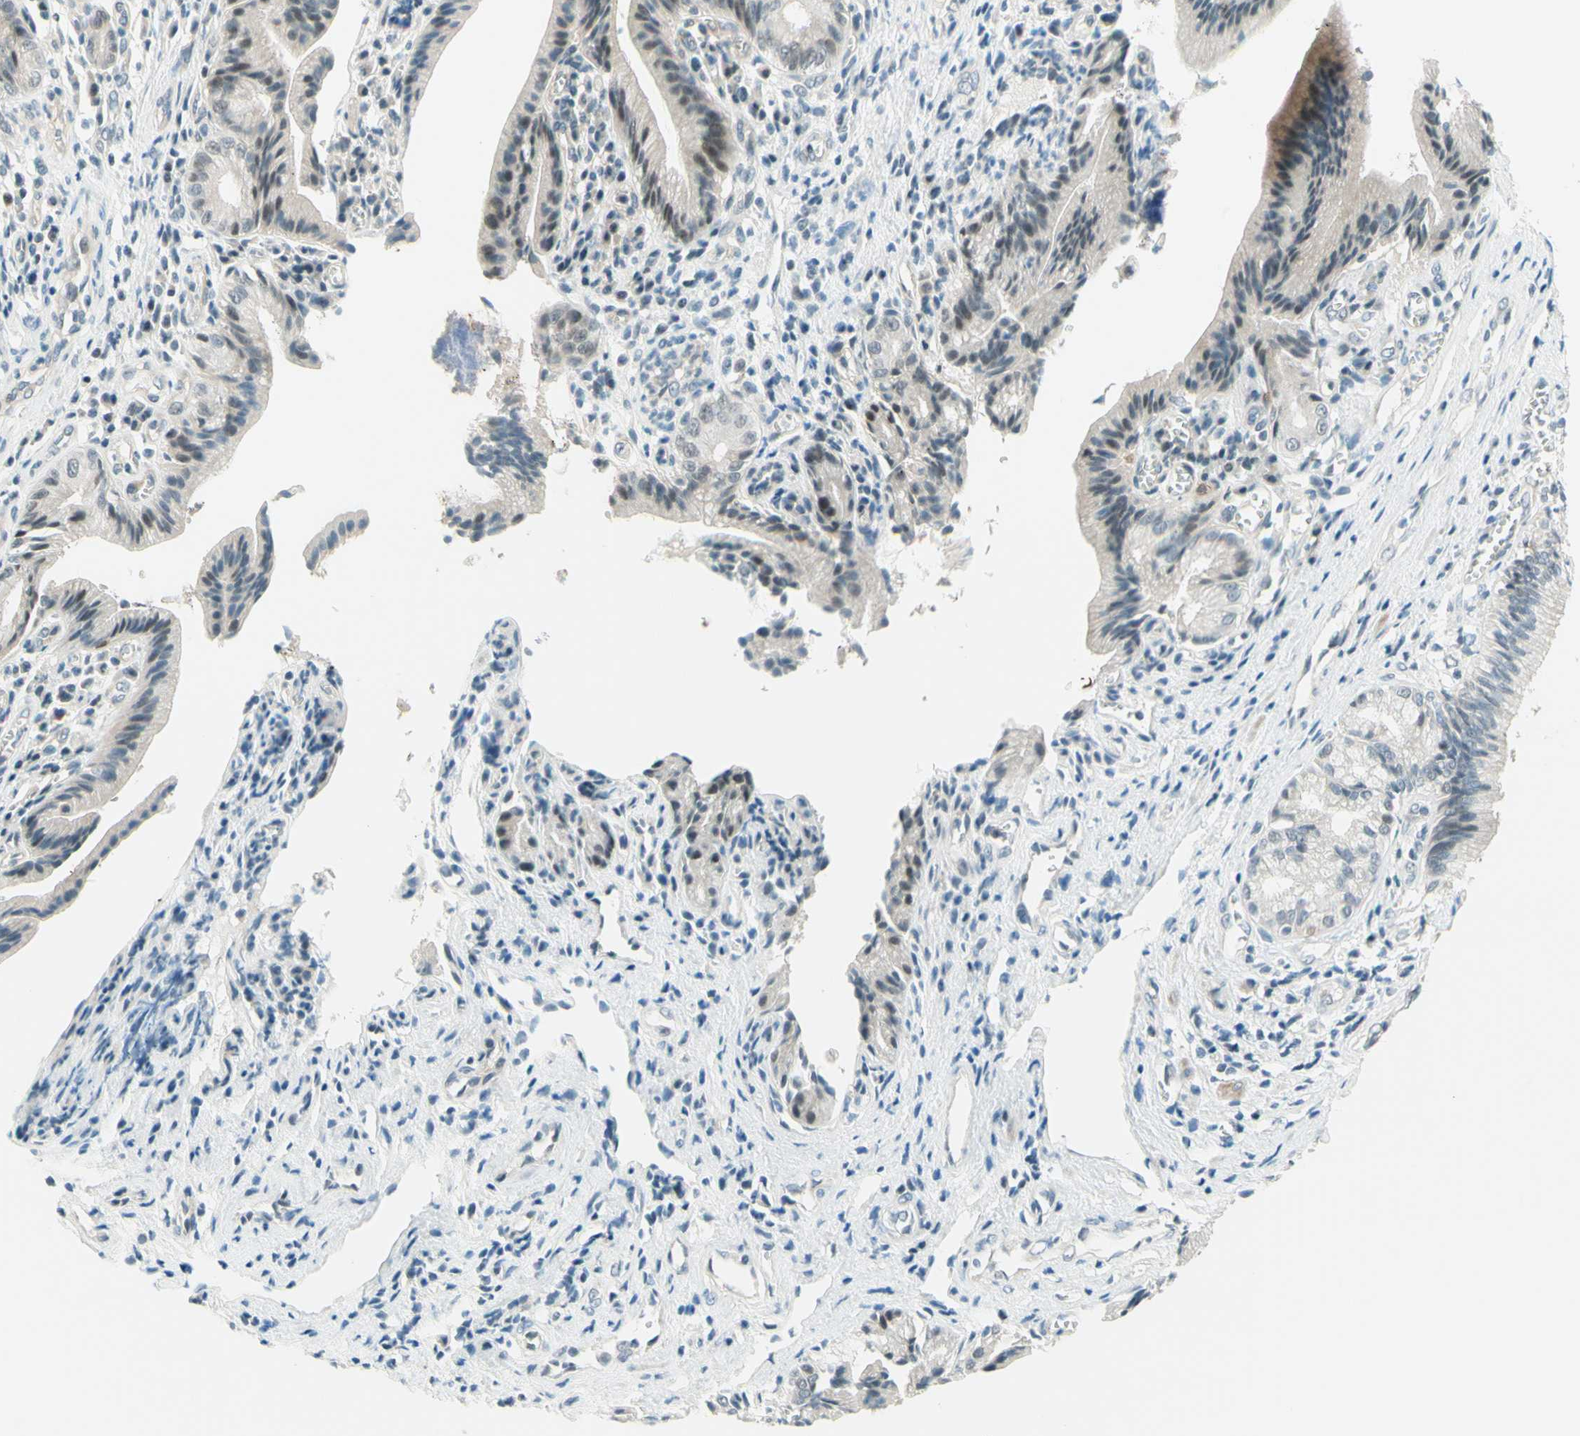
{"staining": {"intensity": "negative", "quantity": "none", "location": "none"}, "tissue": "pancreatic cancer", "cell_type": "Tumor cells", "image_type": "cancer", "snomed": [{"axis": "morphology", "description": "Adenocarcinoma, NOS"}, {"axis": "topography", "description": "Pancreas"}], "caption": "The histopathology image reveals no significant positivity in tumor cells of pancreatic cancer (adenocarcinoma).", "gene": "JPH1", "patient": {"sex": "female", "age": 75}}